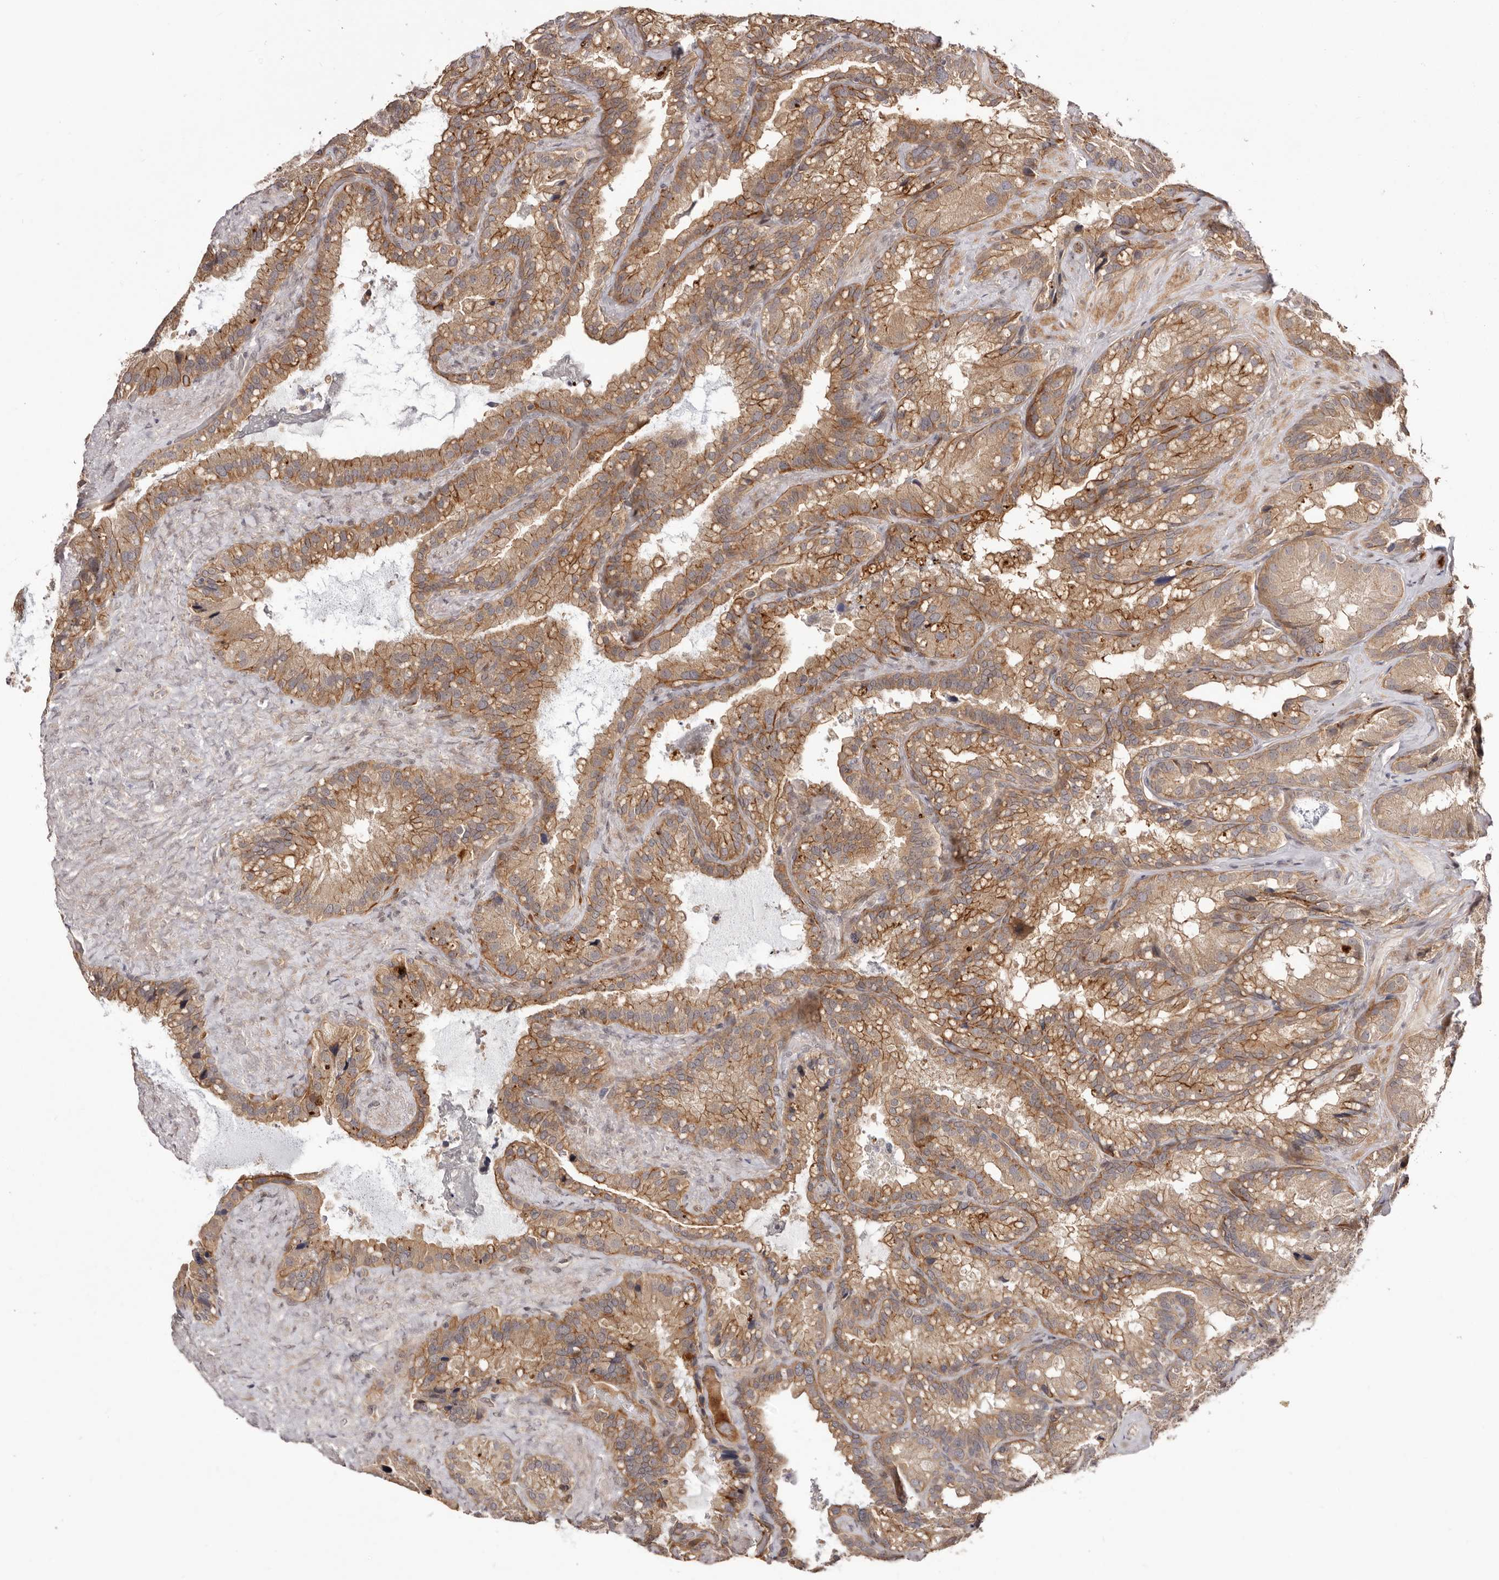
{"staining": {"intensity": "moderate", "quantity": ">75%", "location": "cytoplasmic/membranous"}, "tissue": "seminal vesicle", "cell_type": "Glandular cells", "image_type": "normal", "snomed": [{"axis": "morphology", "description": "Normal tissue, NOS"}, {"axis": "topography", "description": "Prostate"}, {"axis": "topography", "description": "Seminal veicle"}], "caption": "This is an image of immunohistochemistry (IHC) staining of normal seminal vesicle, which shows moderate expression in the cytoplasmic/membranous of glandular cells.", "gene": "EGR3", "patient": {"sex": "male", "age": 68}}